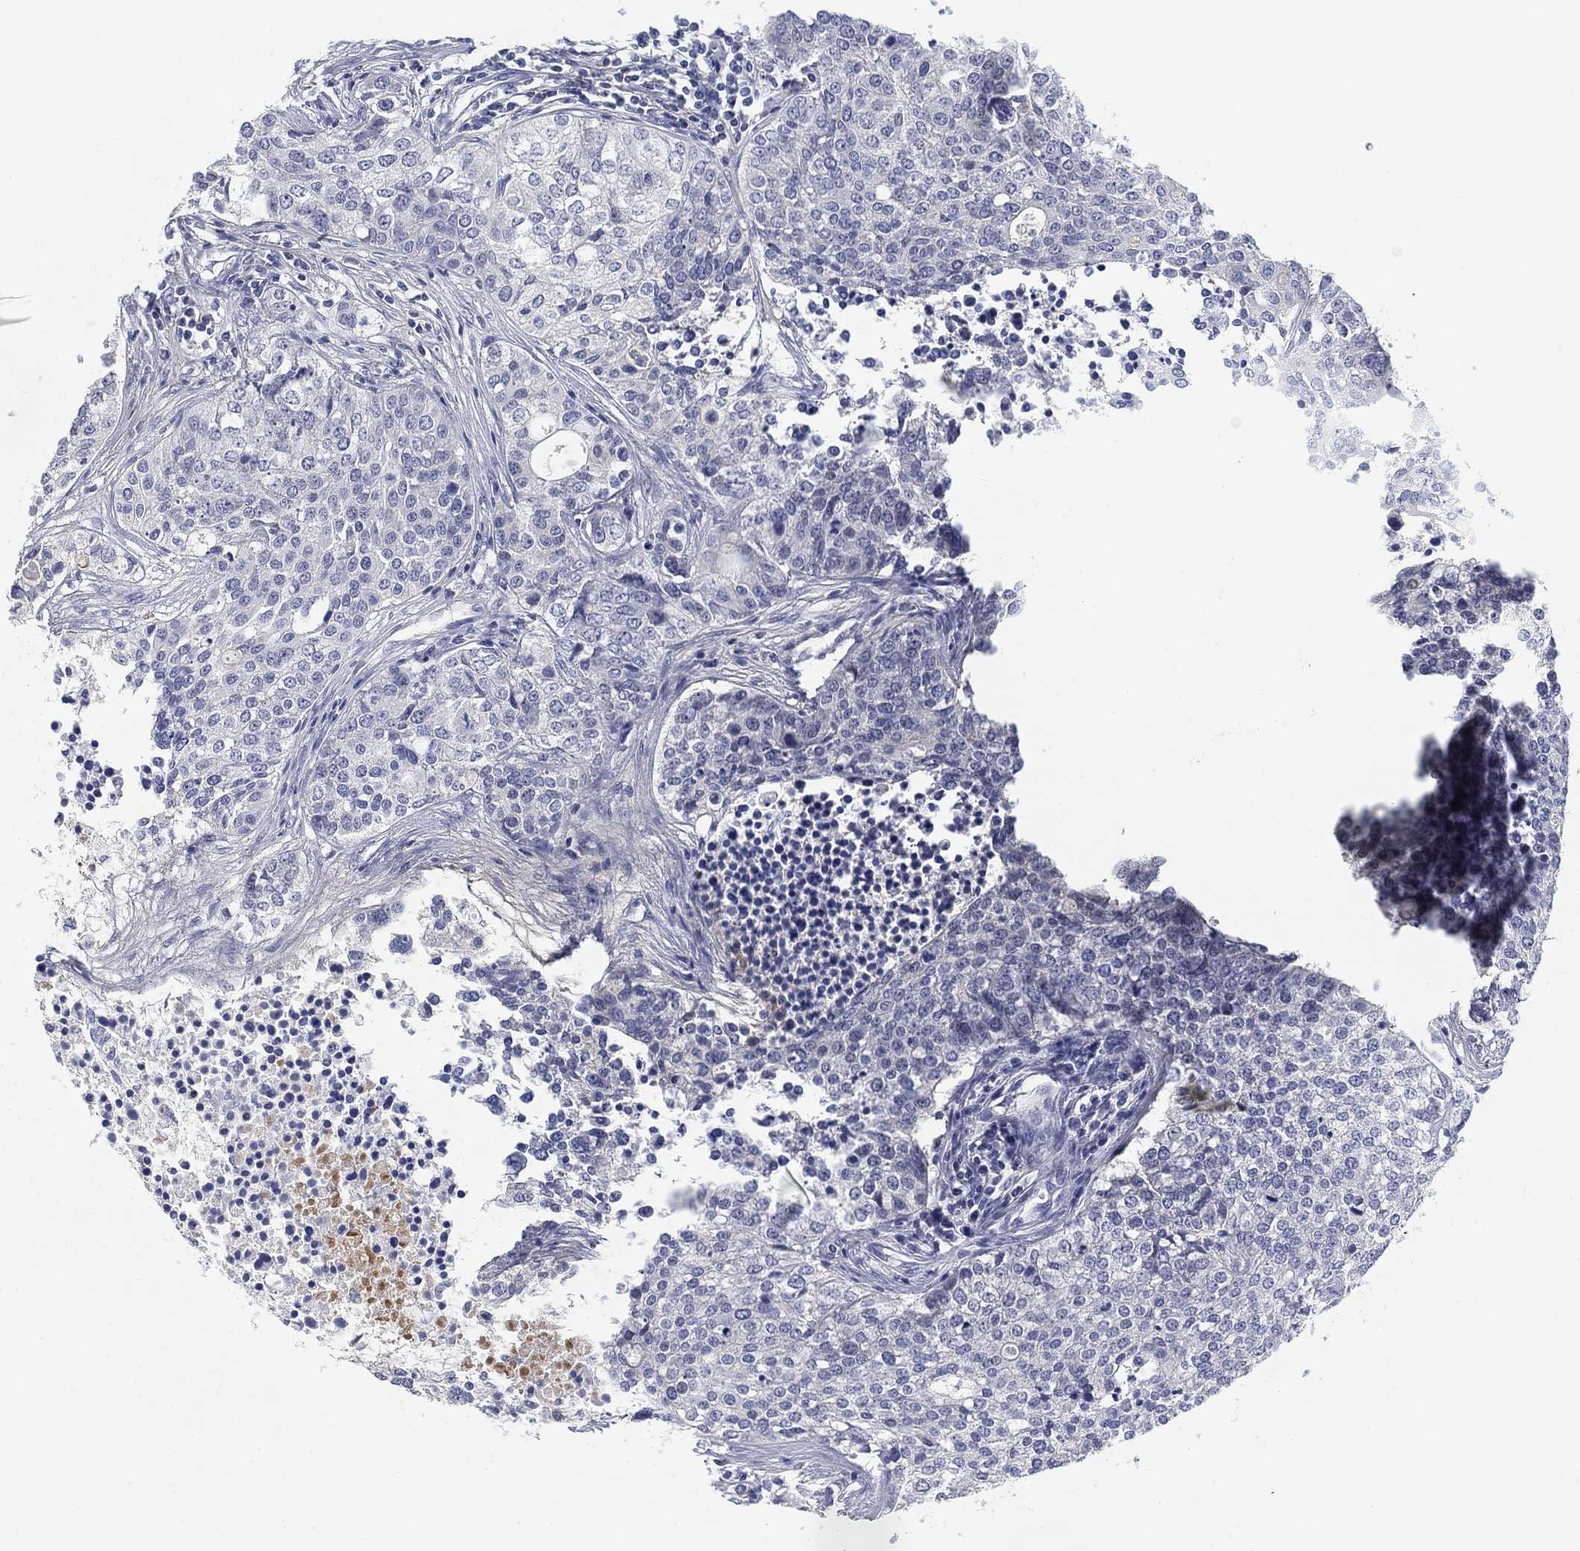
{"staining": {"intensity": "negative", "quantity": "none", "location": "none"}, "tissue": "carcinoid", "cell_type": "Tumor cells", "image_type": "cancer", "snomed": [{"axis": "morphology", "description": "Carcinoid, malignant, NOS"}, {"axis": "topography", "description": "Colon"}], "caption": "Immunohistochemistry (IHC) image of neoplastic tissue: human carcinoid stained with DAB (3,3'-diaminobenzidine) exhibits no significant protein positivity in tumor cells. (DAB (3,3'-diaminobenzidine) immunohistochemistry (IHC), high magnification).", "gene": "CLUL1", "patient": {"sex": "male", "age": 81}}